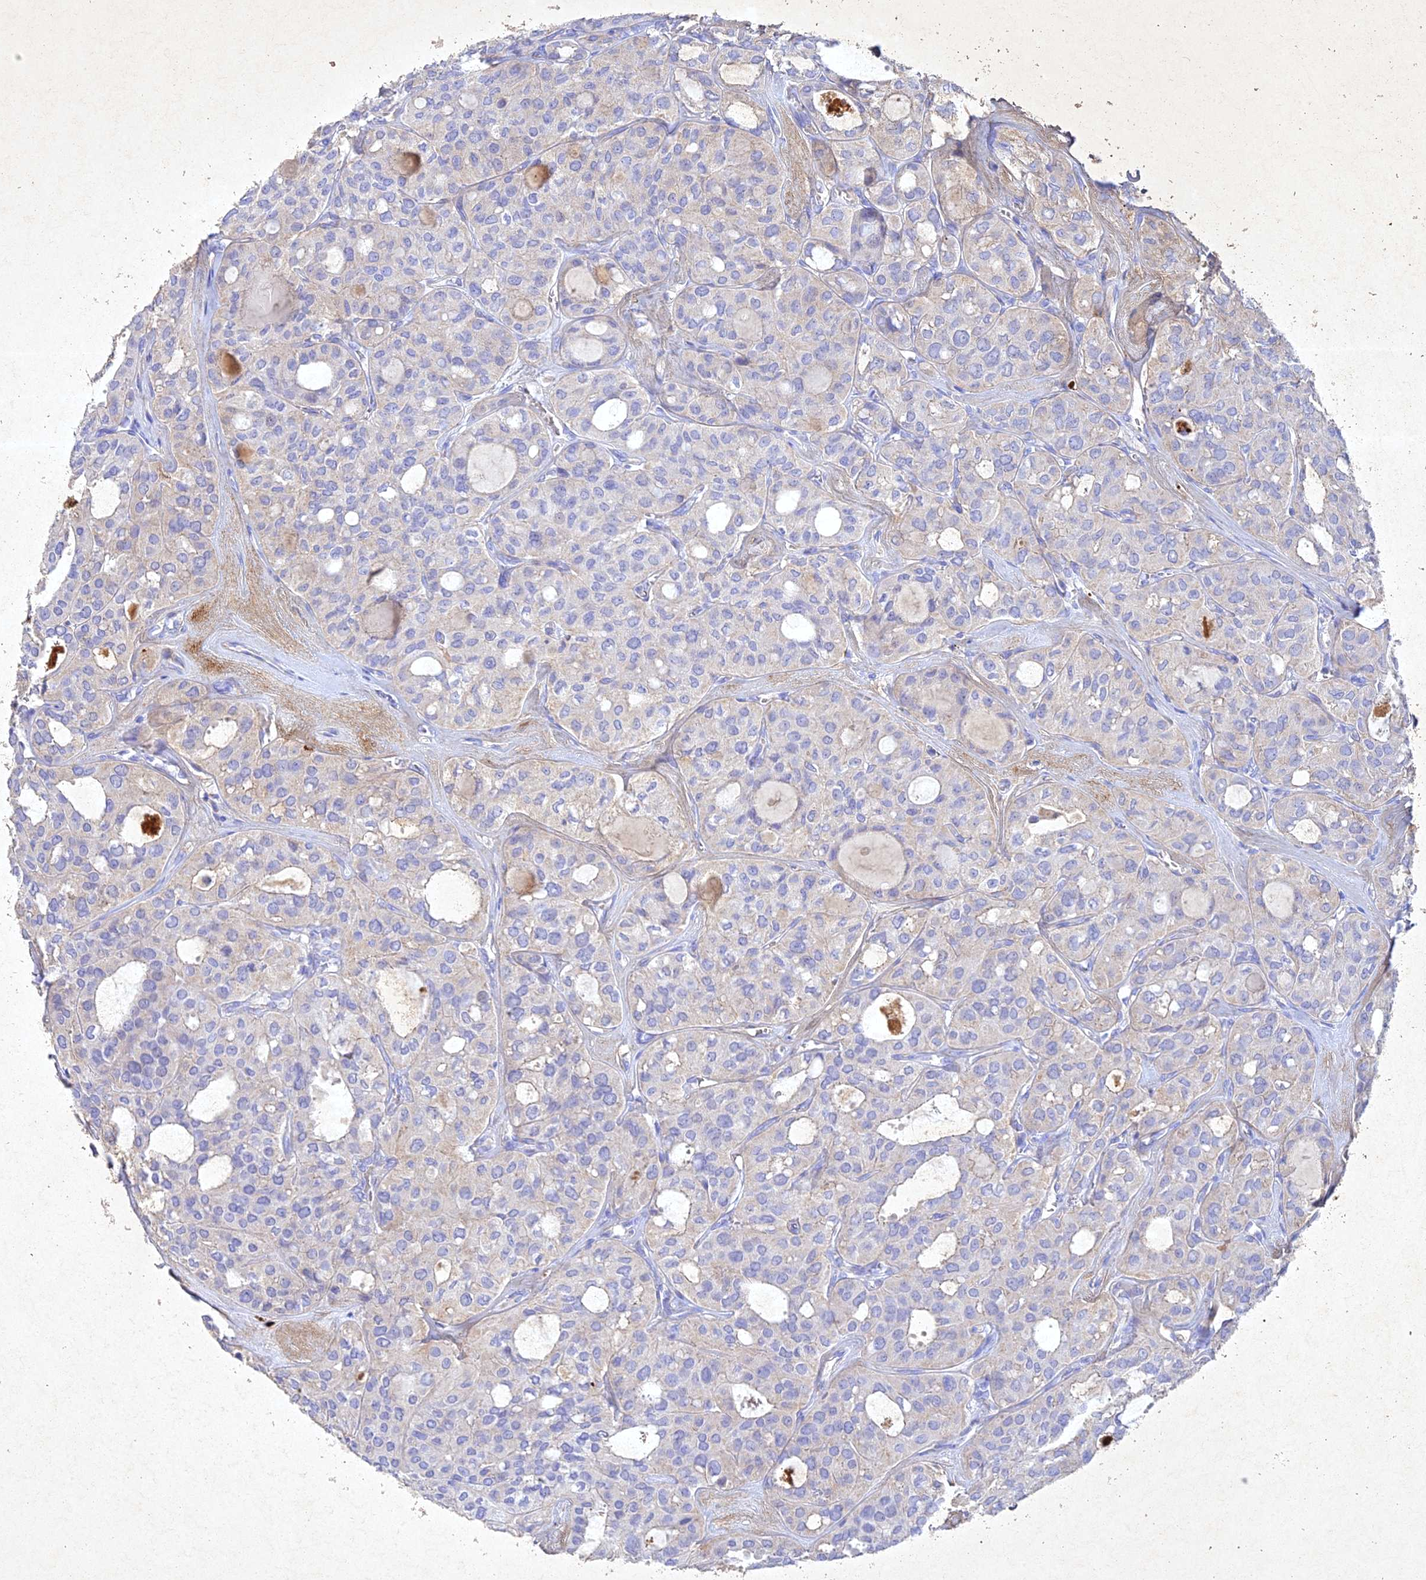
{"staining": {"intensity": "negative", "quantity": "none", "location": "none"}, "tissue": "thyroid cancer", "cell_type": "Tumor cells", "image_type": "cancer", "snomed": [{"axis": "morphology", "description": "Follicular adenoma carcinoma, NOS"}, {"axis": "topography", "description": "Thyroid gland"}], "caption": "This is an immunohistochemistry histopathology image of thyroid cancer (follicular adenoma carcinoma). There is no positivity in tumor cells.", "gene": "NDUFV1", "patient": {"sex": "male", "age": 75}}